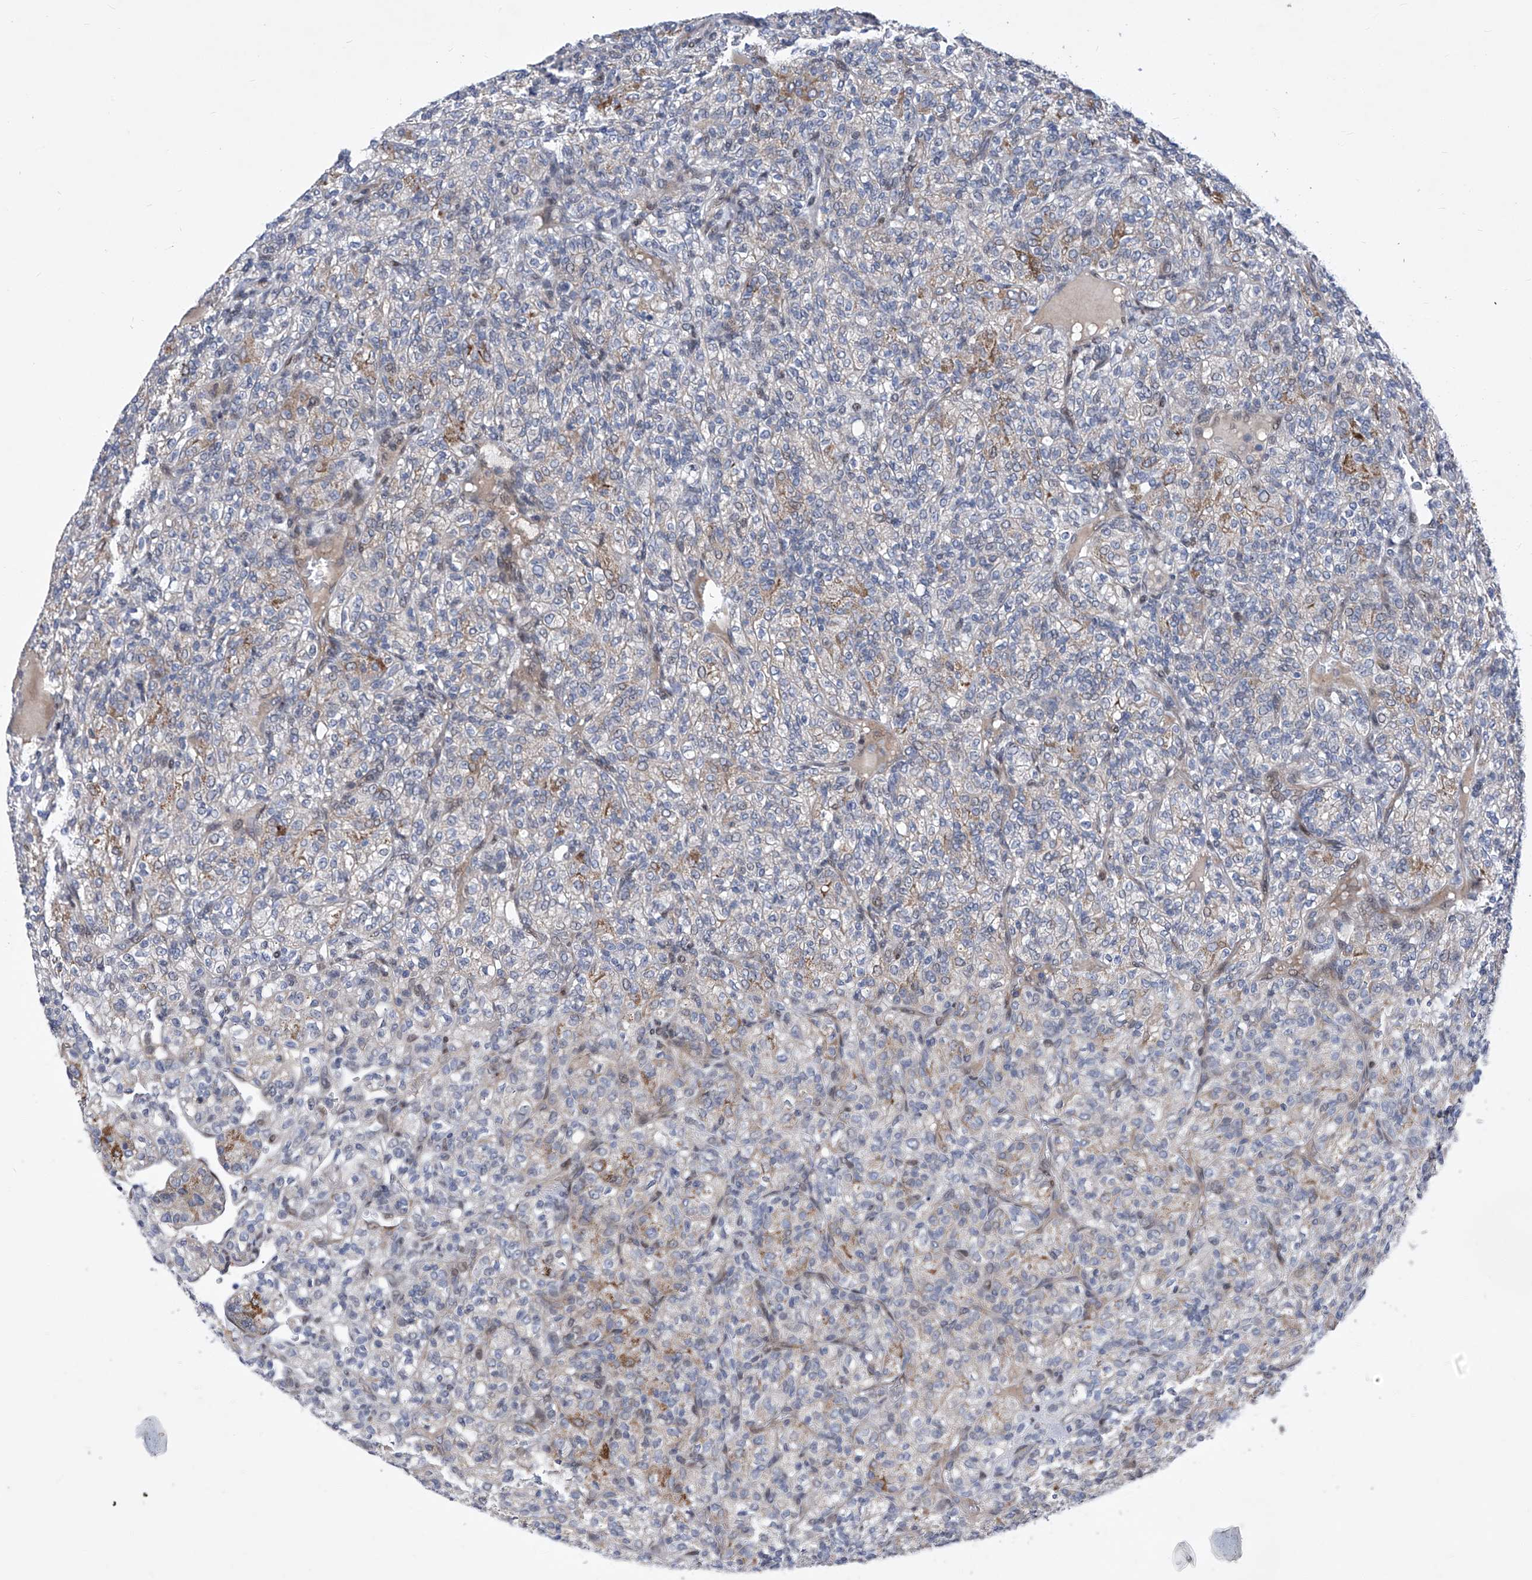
{"staining": {"intensity": "negative", "quantity": "none", "location": "none"}, "tissue": "renal cancer", "cell_type": "Tumor cells", "image_type": "cancer", "snomed": [{"axis": "morphology", "description": "Adenocarcinoma, NOS"}, {"axis": "topography", "description": "Kidney"}], "caption": "An image of human renal cancer is negative for staining in tumor cells.", "gene": "NUFIP1", "patient": {"sex": "male", "age": 77}}